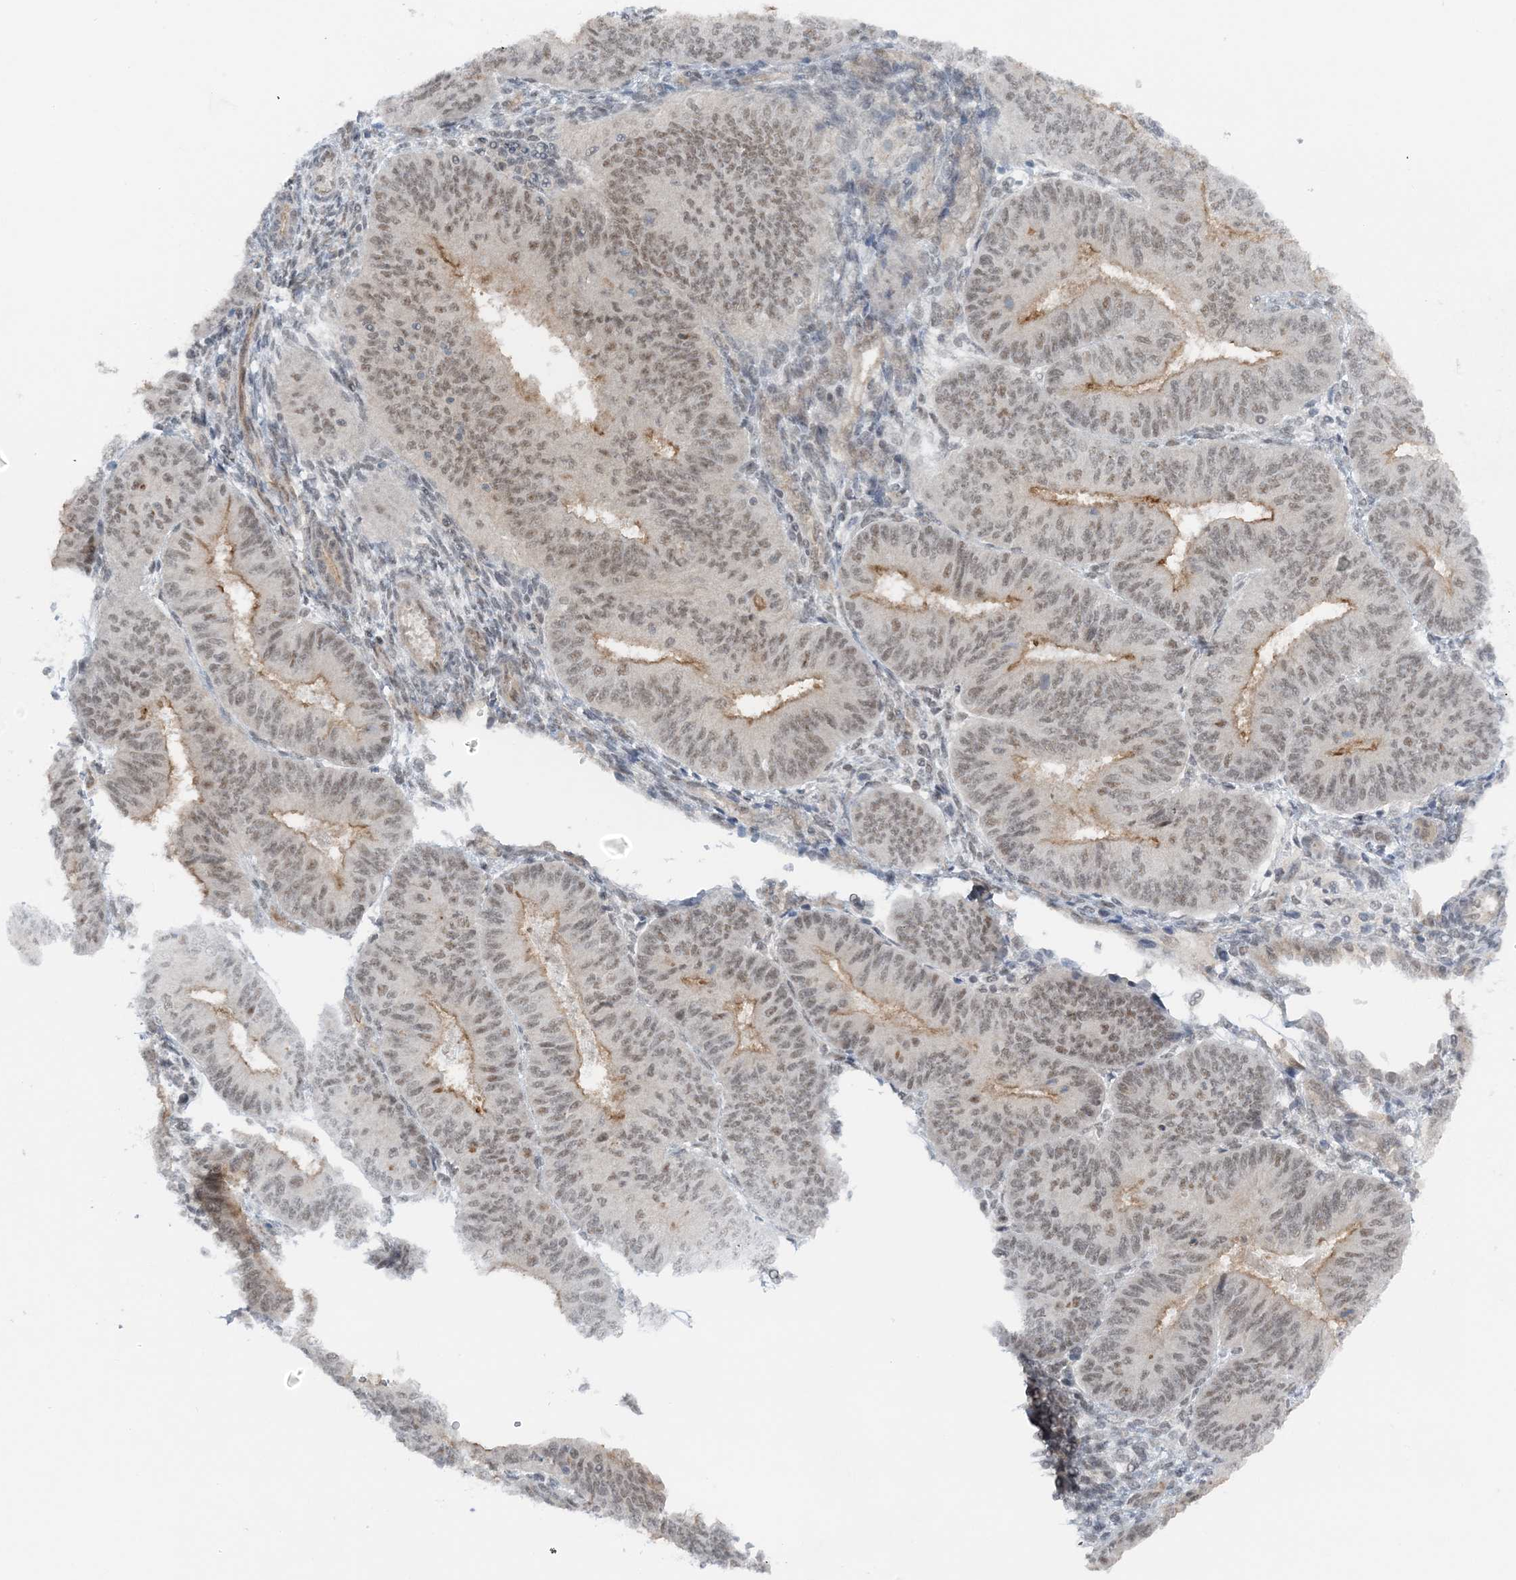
{"staining": {"intensity": "moderate", "quantity": "25%-75%", "location": "cytoplasmic/membranous,nuclear"}, "tissue": "endometrial cancer", "cell_type": "Tumor cells", "image_type": "cancer", "snomed": [{"axis": "morphology", "description": "Adenocarcinoma, NOS"}, {"axis": "topography", "description": "Endometrium"}], "caption": "Approximately 25%-75% of tumor cells in endometrial adenocarcinoma demonstrate moderate cytoplasmic/membranous and nuclear protein positivity as visualized by brown immunohistochemical staining.", "gene": "ATP11A", "patient": {"sex": "female", "age": 58}}